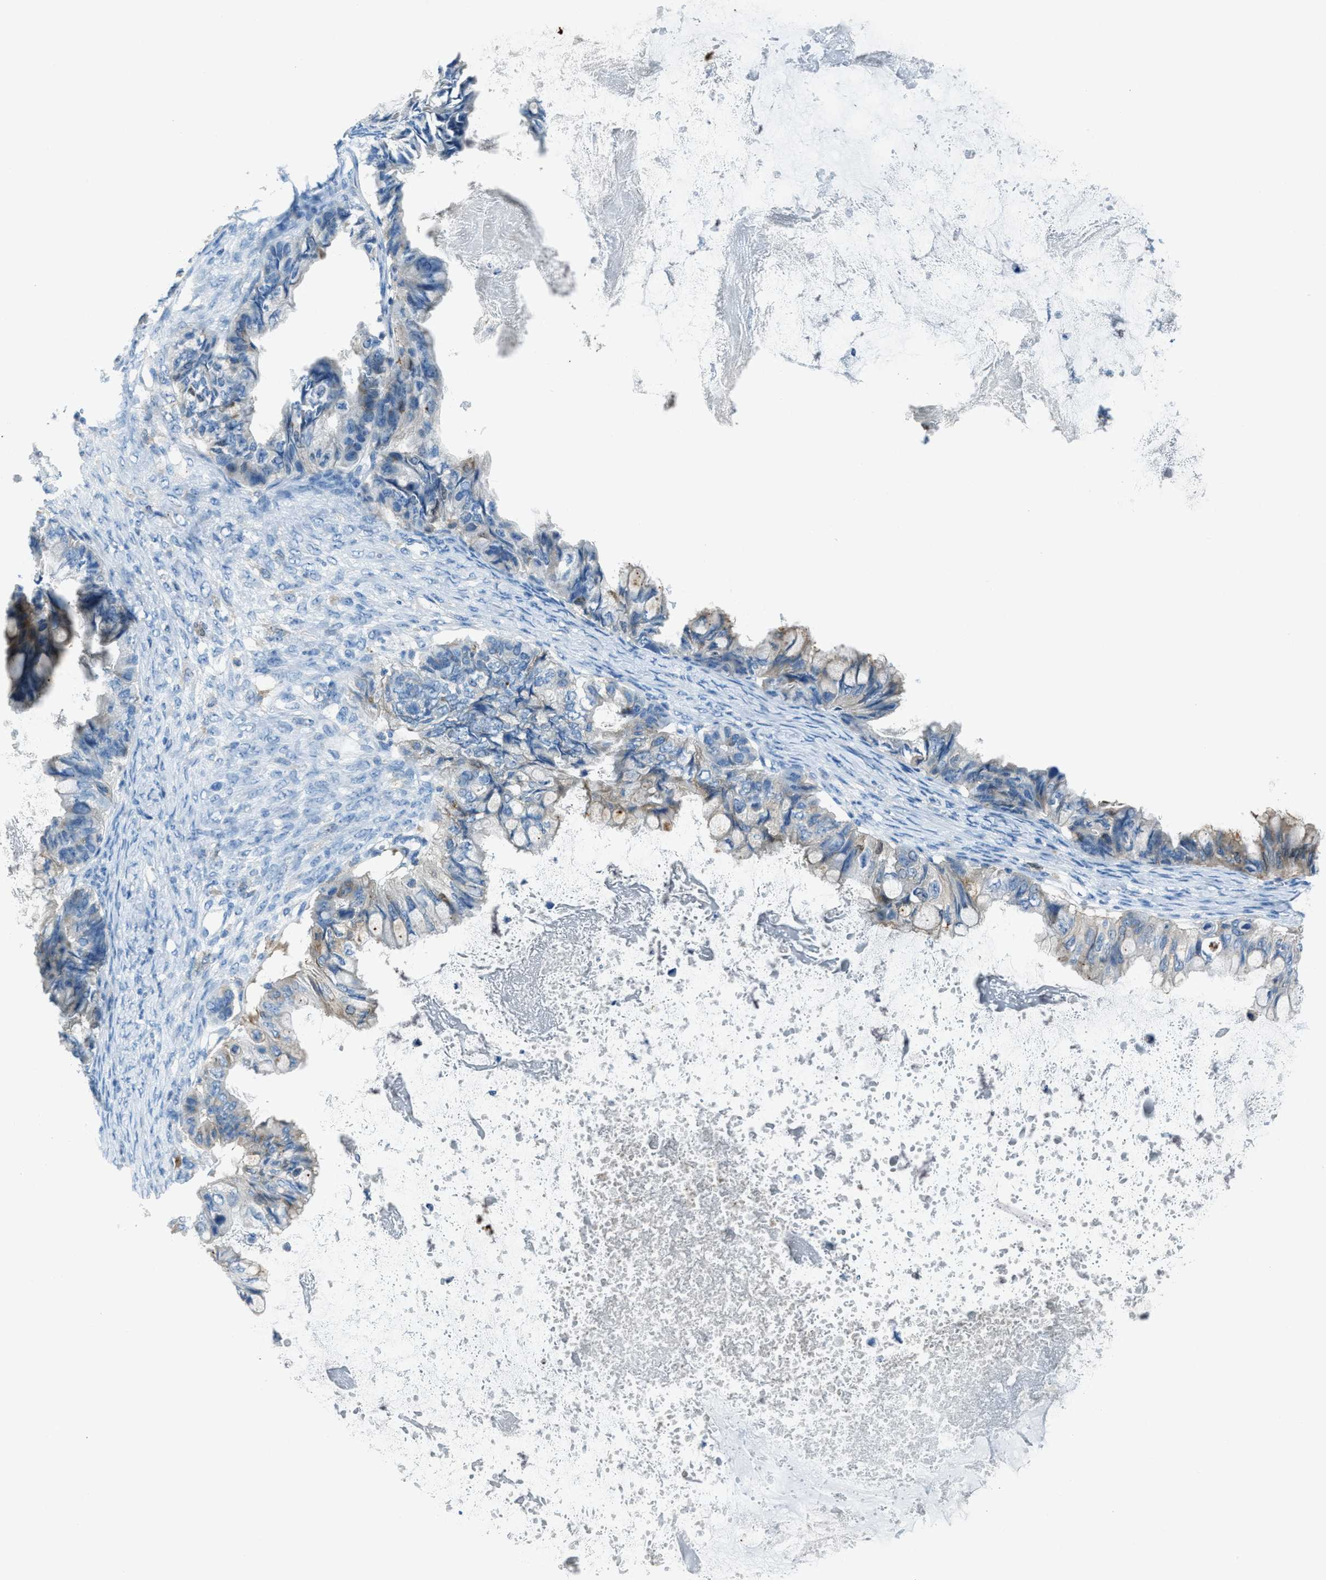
{"staining": {"intensity": "weak", "quantity": "<25%", "location": "cytoplasmic/membranous"}, "tissue": "ovarian cancer", "cell_type": "Tumor cells", "image_type": "cancer", "snomed": [{"axis": "morphology", "description": "Cystadenocarcinoma, mucinous, NOS"}, {"axis": "topography", "description": "Ovary"}], "caption": "IHC histopathology image of neoplastic tissue: ovarian cancer (mucinous cystadenocarcinoma) stained with DAB (3,3'-diaminobenzidine) reveals no significant protein staining in tumor cells.", "gene": "MATCAP2", "patient": {"sex": "female", "age": 80}}